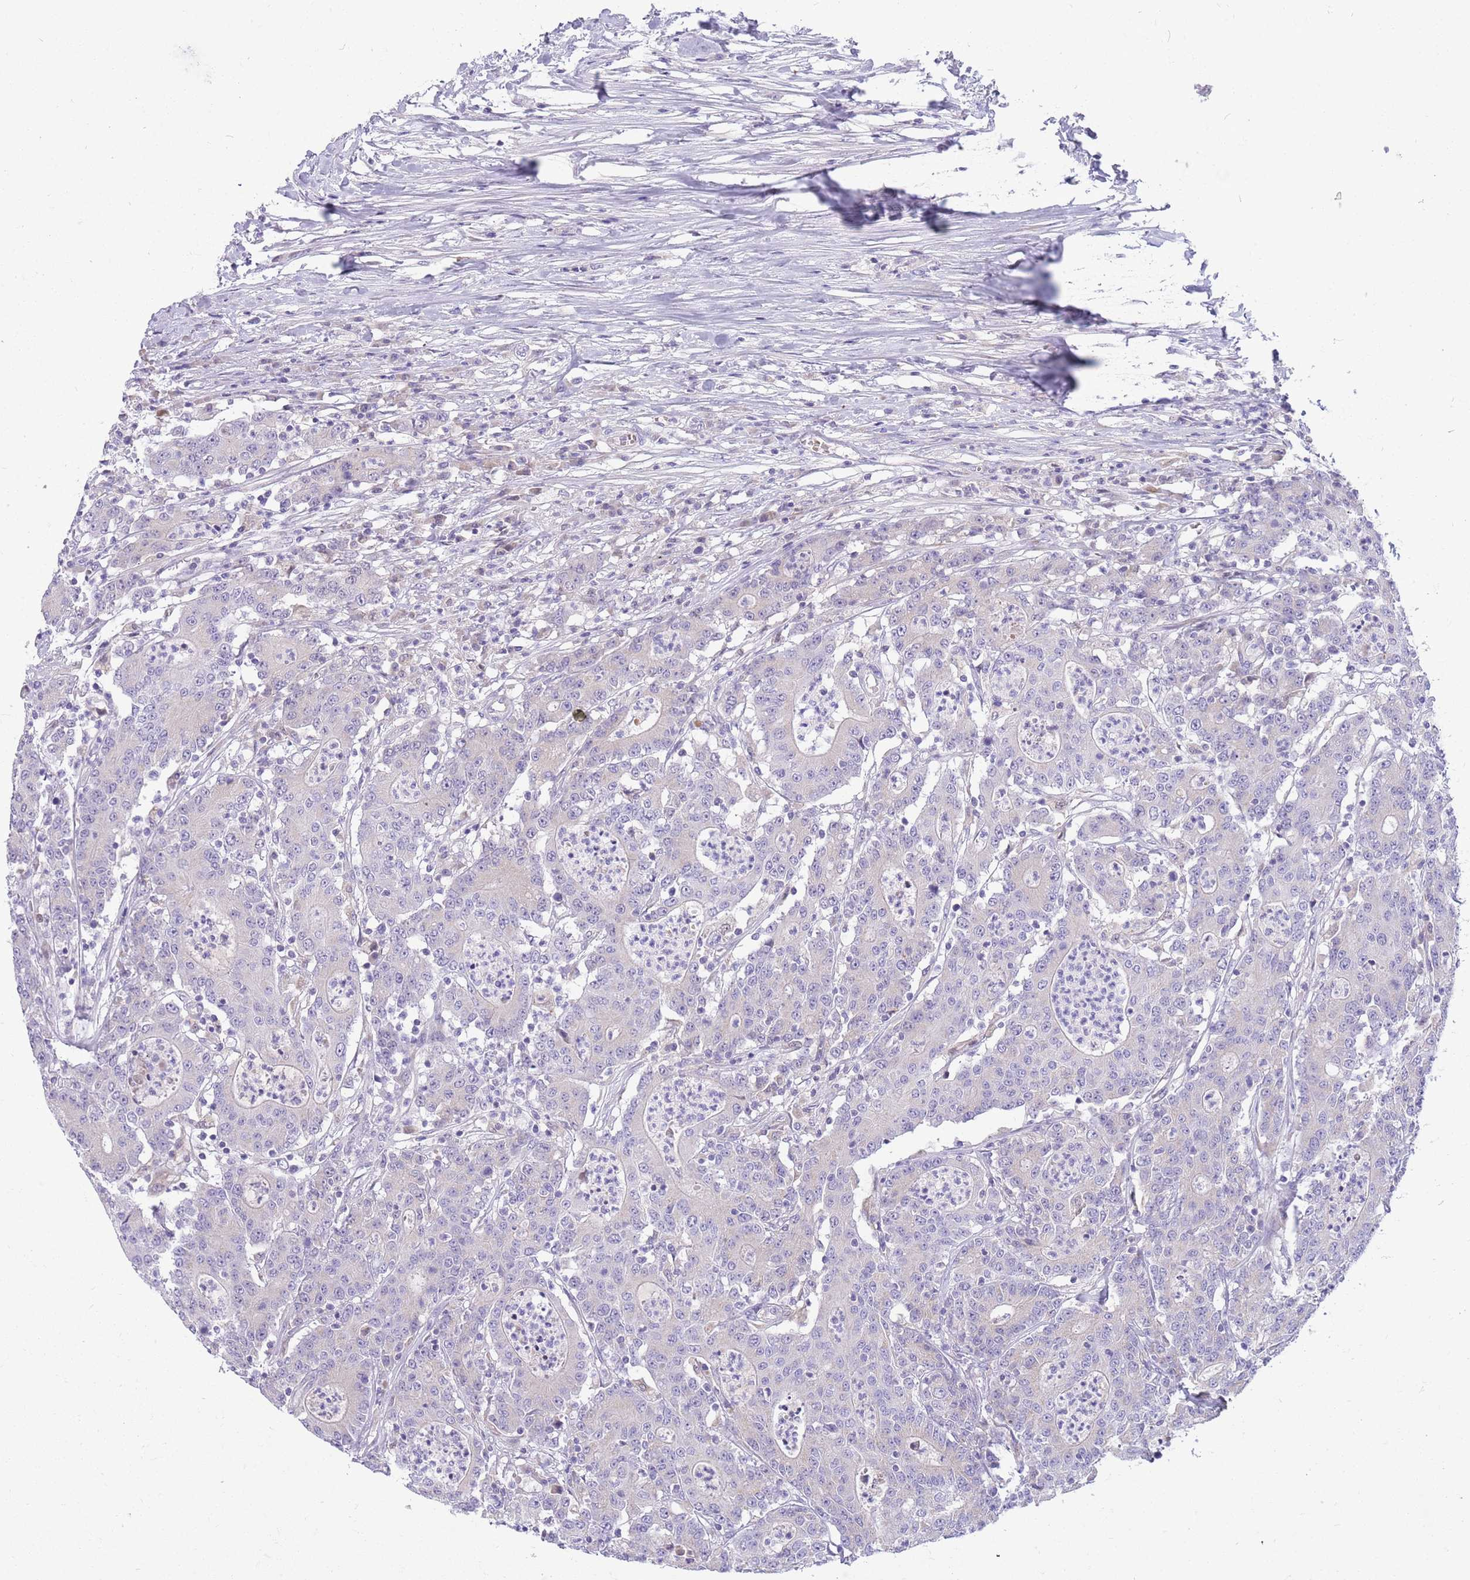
{"staining": {"intensity": "negative", "quantity": "none", "location": "none"}, "tissue": "colorectal cancer", "cell_type": "Tumor cells", "image_type": "cancer", "snomed": [{"axis": "morphology", "description": "Adenocarcinoma, NOS"}, {"axis": "topography", "description": "Colon"}], "caption": "High magnification brightfield microscopy of colorectal cancer (adenocarcinoma) stained with DAB (3,3'-diaminobenzidine) (brown) and counterstained with hematoxylin (blue): tumor cells show no significant staining.", "gene": "DDHD1", "patient": {"sex": "male", "age": 83}}